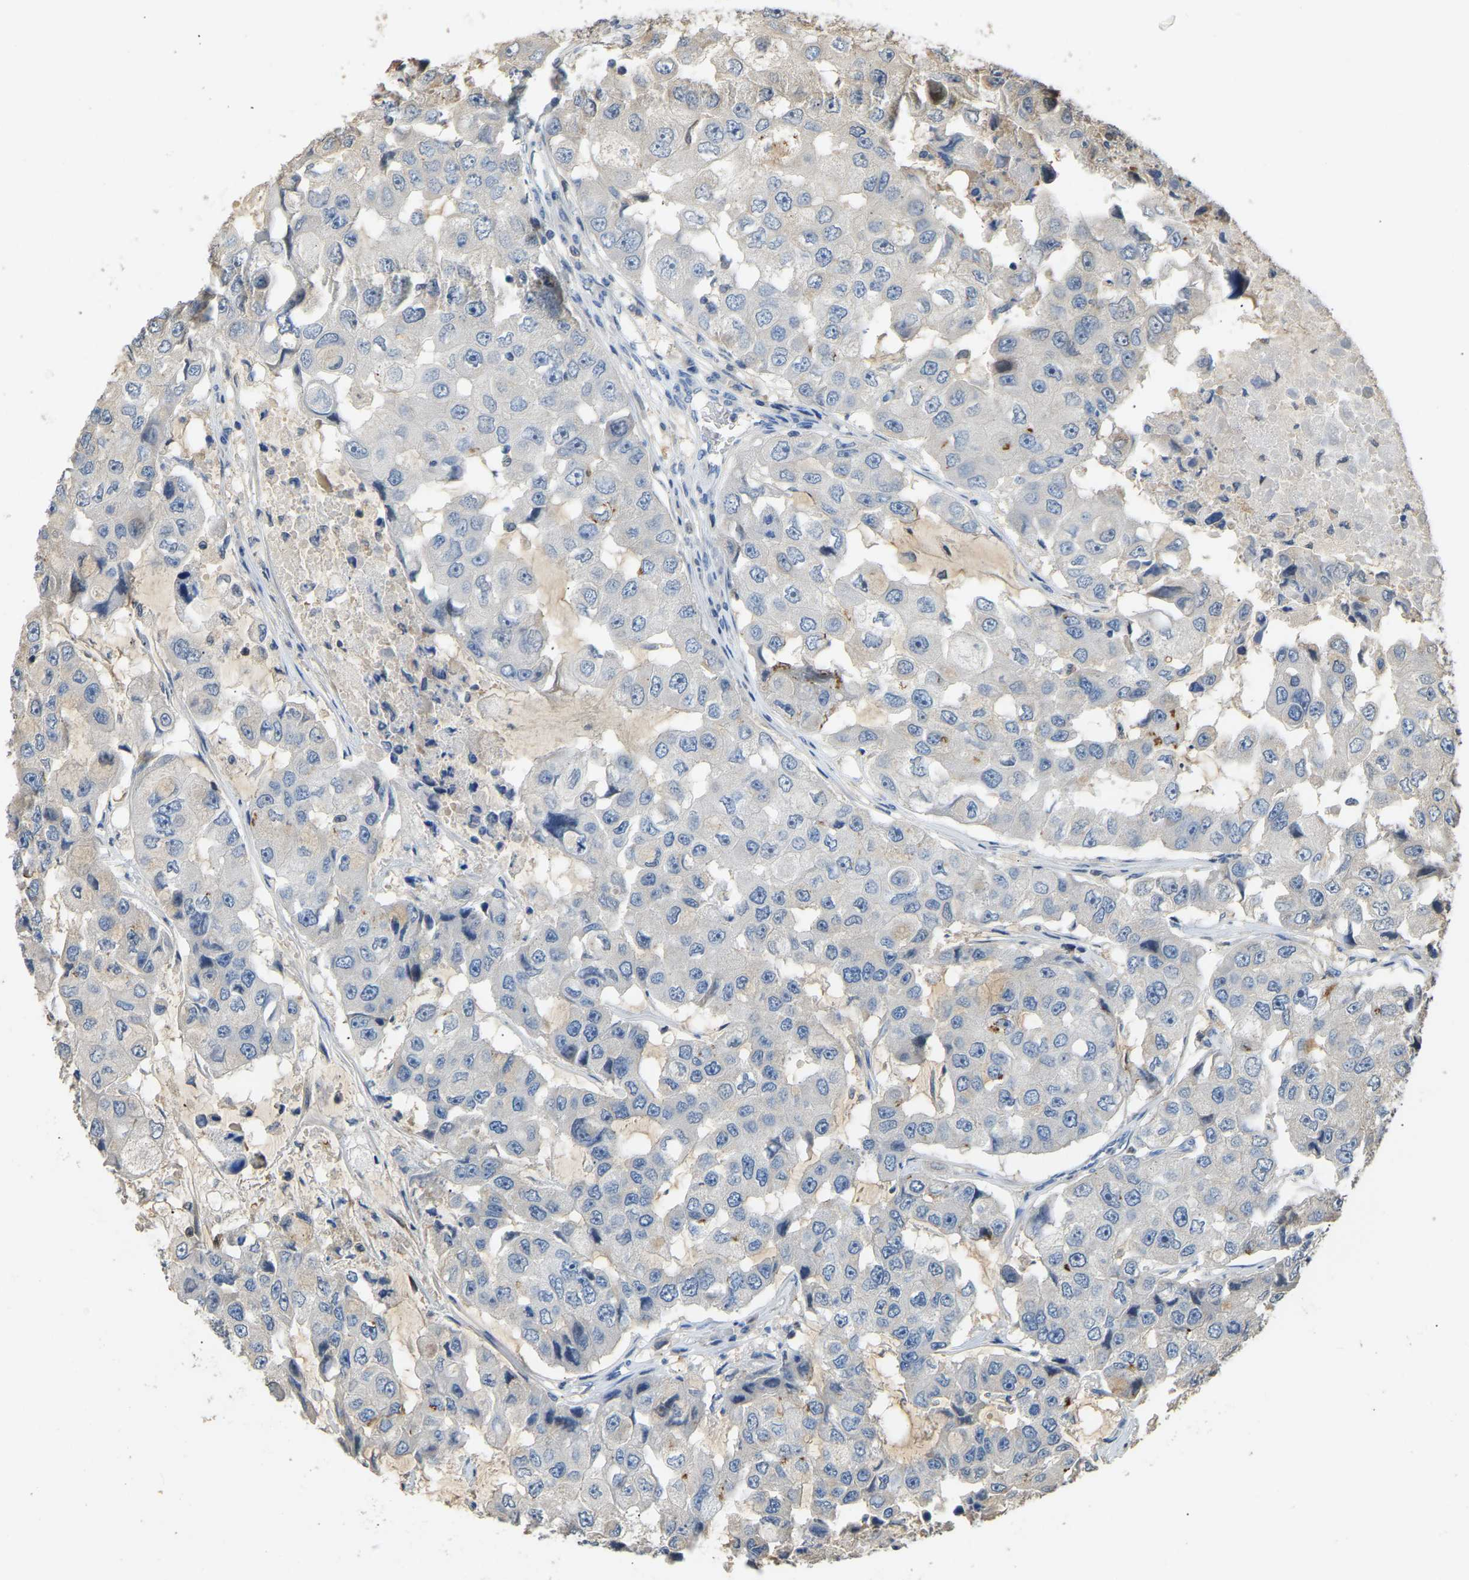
{"staining": {"intensity": "moderate", "quantity": "<25%", "location": "cytoplasmic/membranous"}, "tissue": "breast cancer", "cell_type": "Tumor cells", "image_type": "cancer", "snomed": [{"axis": "morphology", "description": "Duct carcinoma"}, {"axis": "topography", "description": "Breast"}], "caption": "High-magnification brightfield microscopy of breast cancer (invasive ductal carcinoma) stained with DAB (3,3'-diaminobenzidine) (brown) and counterstained with hematoxylin (blue). tumor cells exhibit moderate cytoplasmic/membranous expression is identified in approximately<25% of cells.", "gene": "TUFM", "patient": {"sex": "female", "age": 27}}